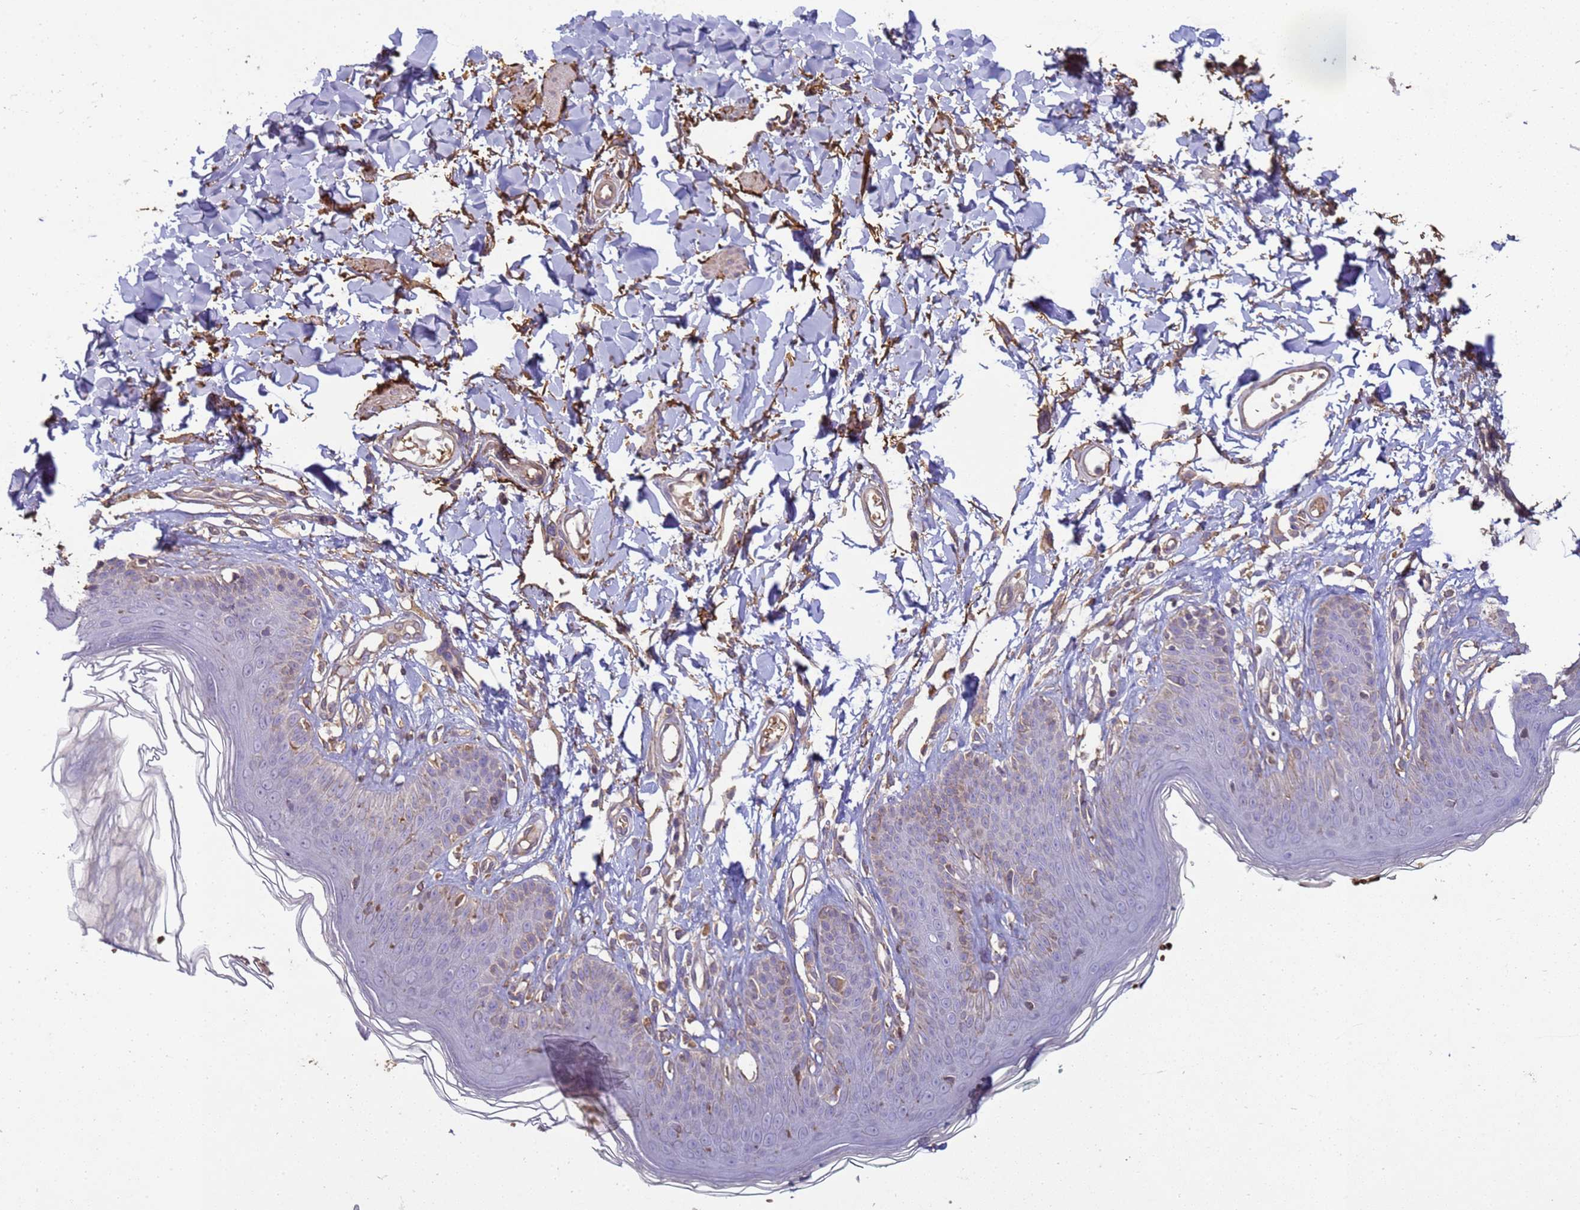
{"staining": {"intensity": "moderate", "quantity": "<25%", "location": "cytoplasmic/membranous"}, "tissue": "skin", "cell_type": "Epidermal cells", "image_type": "normal", "snomed": [{"axis": "morphology", "description": "Normal tissue, NOS"}, {"axis": "morphology", "description": "Squamous cell carcinoma, NOS"}, {"axis": "topography", "description": "Vulva"}], "caption": "Immunohistochemistry (IHC) of benign human skin displays low levels of moderate cytoplasmic/membranous expression in approximately <25% of epidermal cells.", "gene": "SGIP1", "patient": {"sex": "female", "age": 85}}